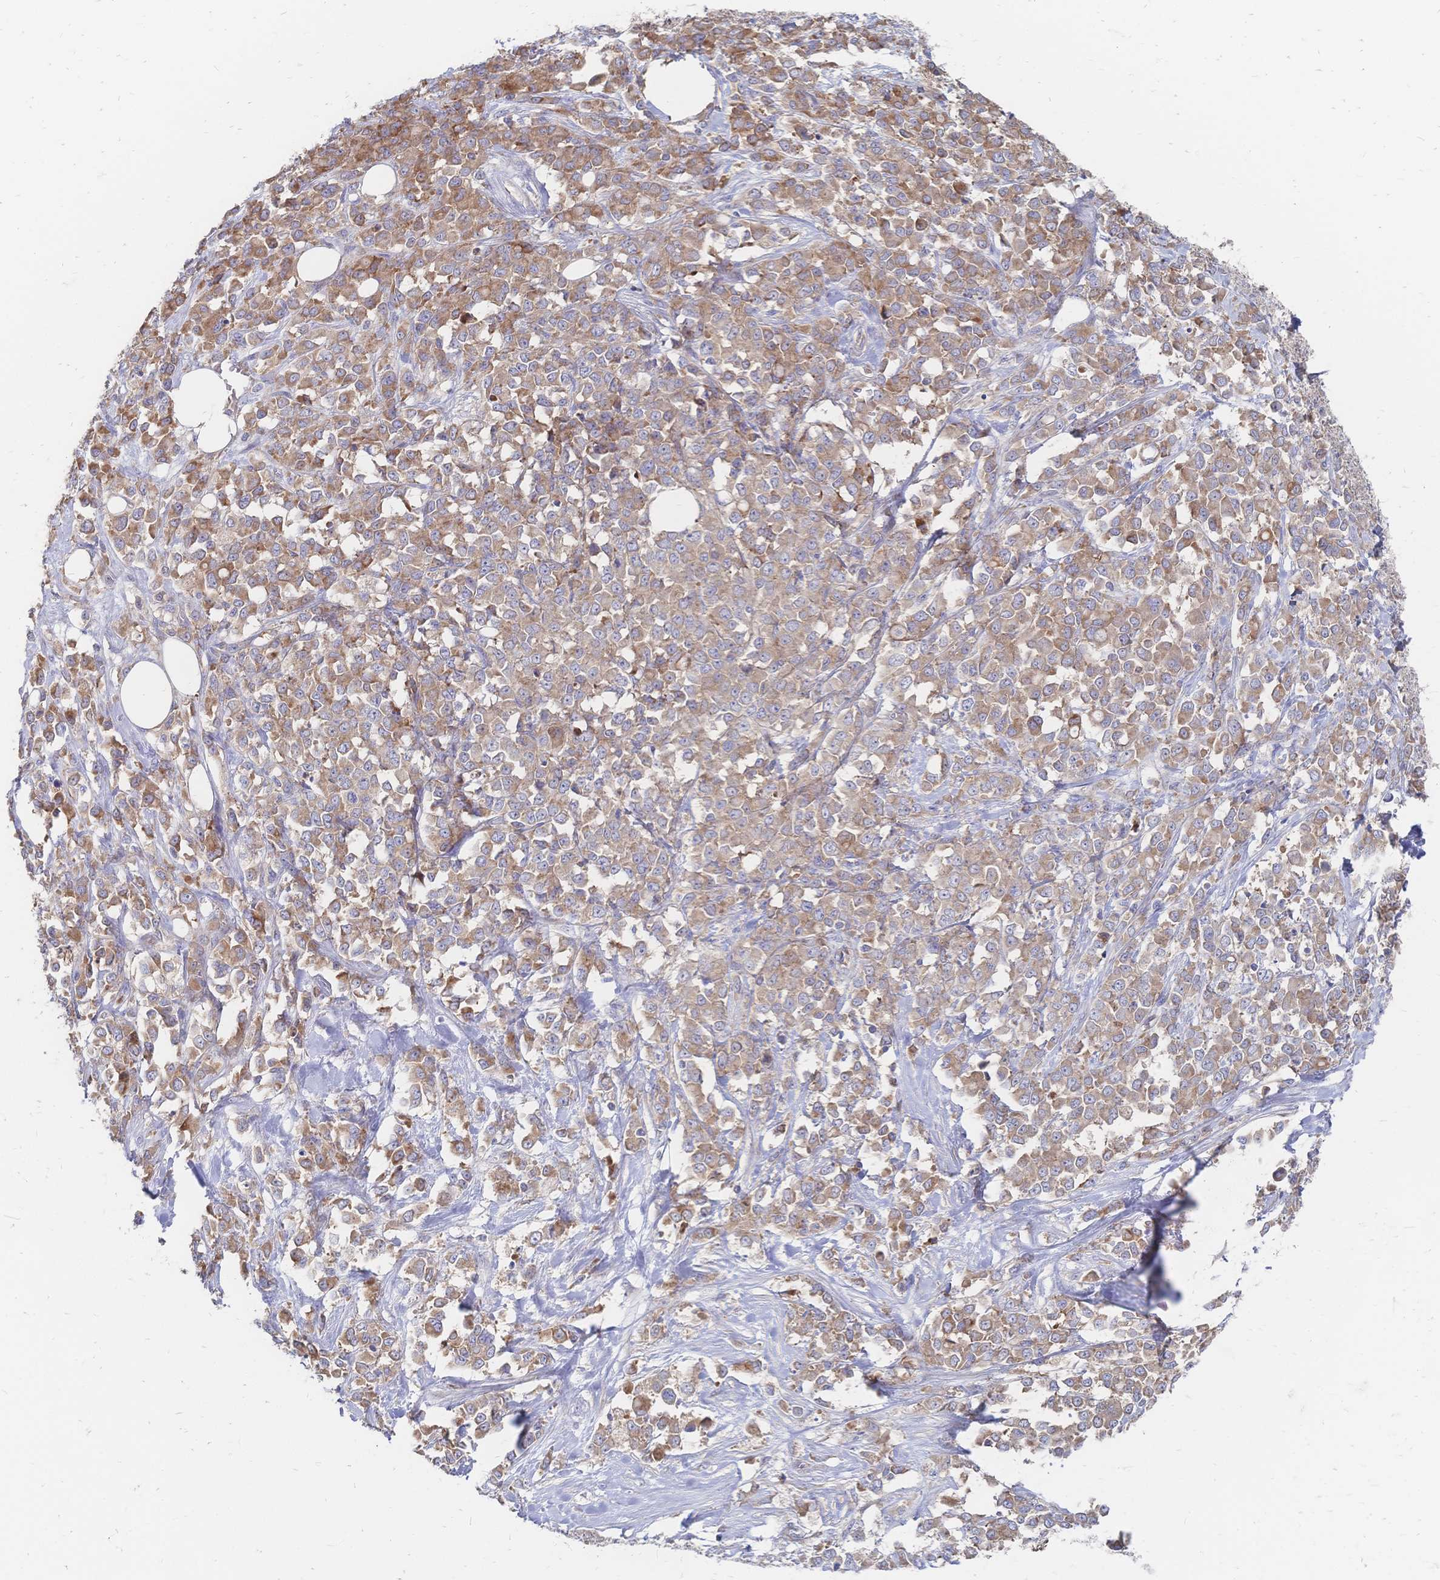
{"staining": {"intensity": "moderate", "quantity": ">75%", "location": "cytoplasmic/membranous"}, "tissue": "stomach cancer", "cell_type": "Tumor cells", "image_type": "cancer", "snomed": [{"axis": "morphology", "description": "Adenocarcinoma, NOS"}, {"axis": "topography", "description": "Stomach"}], "caption": "Adenocarcinoma (stomach) was stained to show a protein in brown. There is medium levels of moderate cytoplasmic/membranous positivity in about >75% of tumor cells. The protein of interest is stained brown, and the nuclei are stained in blue (DAB (3,3'-diaminobenzidine) IHC with brightfield microscopy, high magnification).", "gene": "SORBS1", "patient": {"sex": "female", "age": 76}}